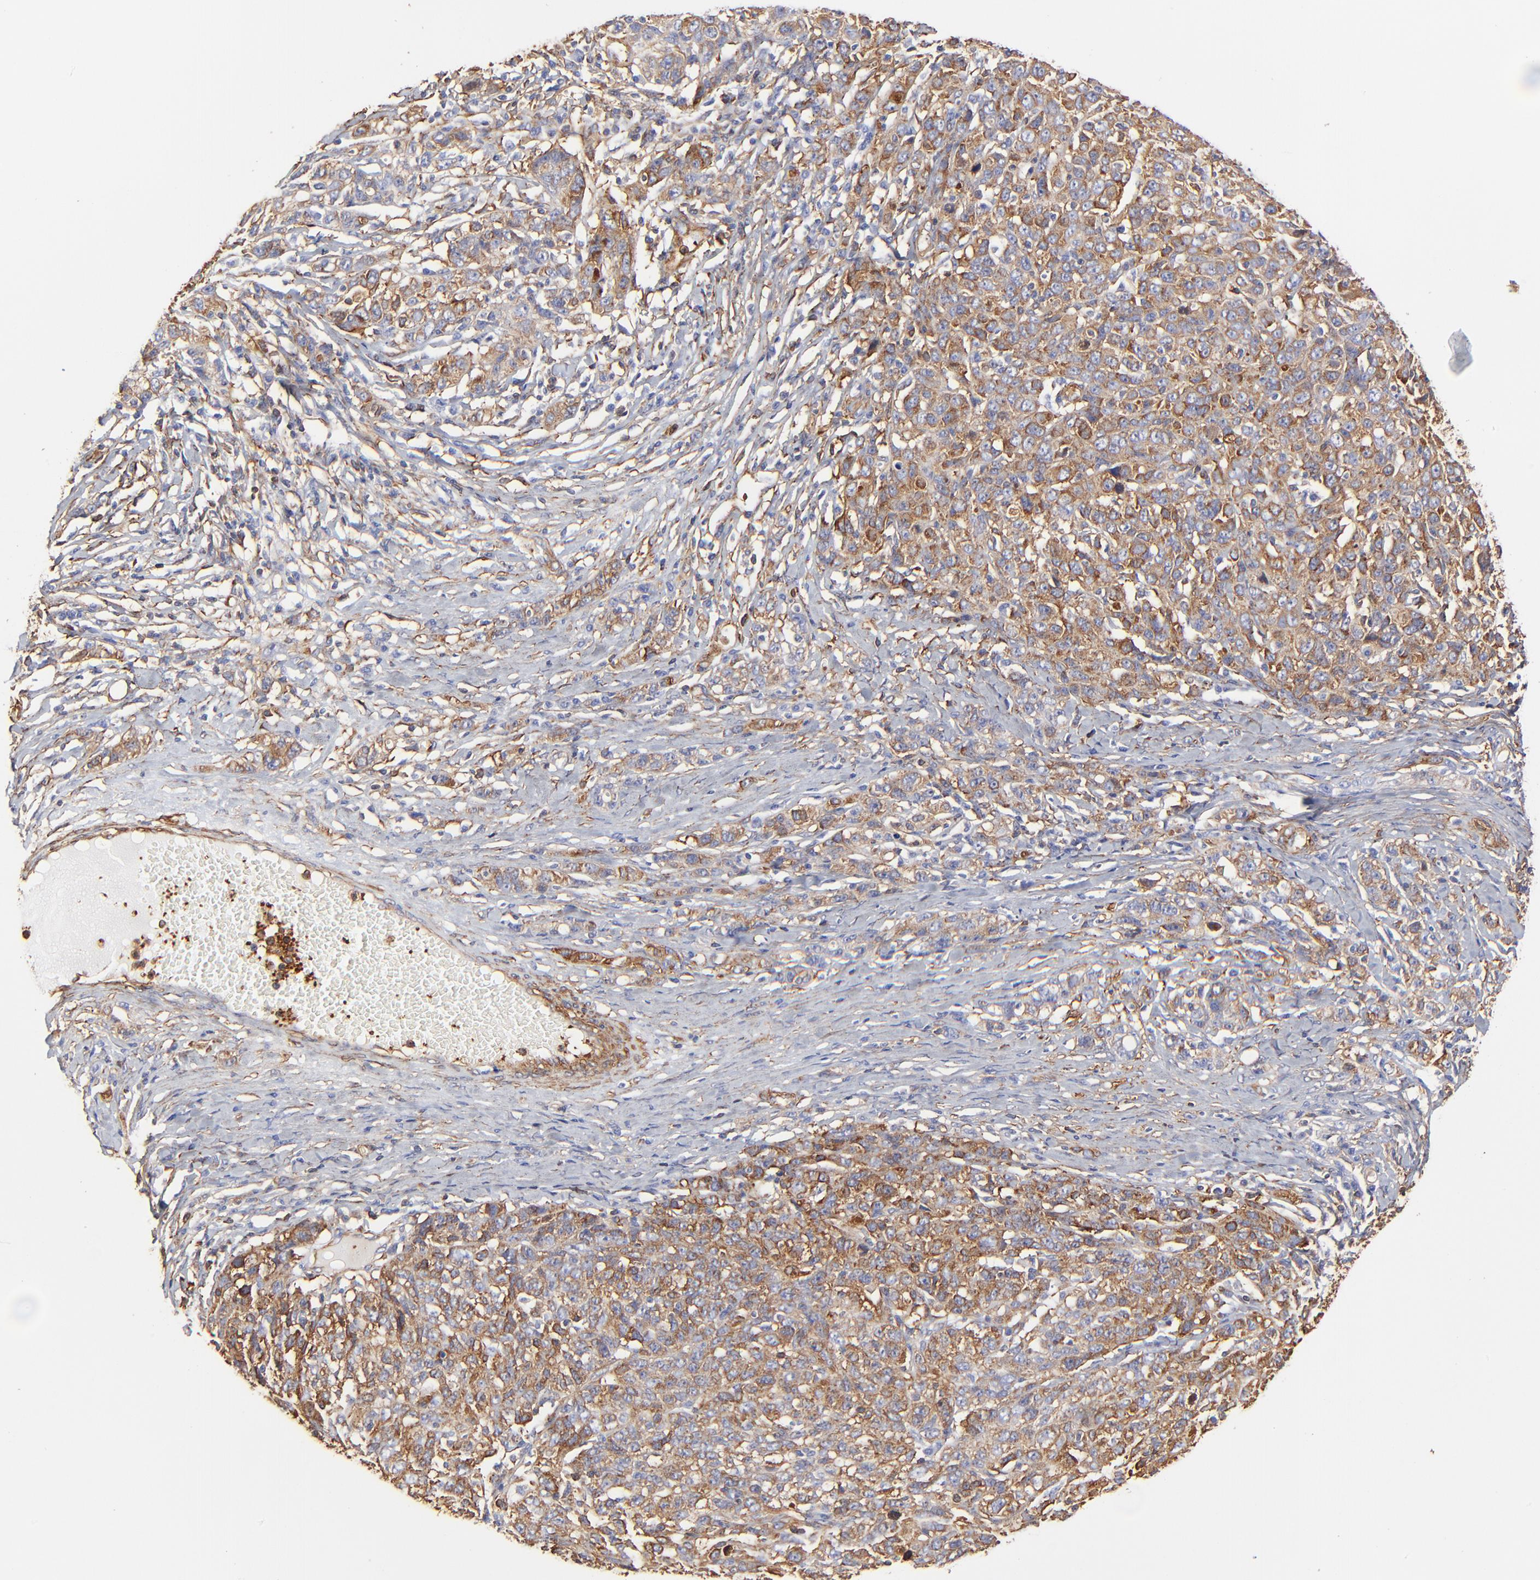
{"staining": {"intensity": "strong", "quantity": ">75%", "location": "cytoplasmic/membranous"}, "tissue": "ovarian cancer", "cell_type": "Tumor cells", "image_type": "cancer", "snomed": [{"axis": "morphology", "description": "Cystadenocarcinoma, serous, NOS"}, {"axis": "topography", "description": "Ovary"}], "caption": "Ovarian cancer (serous cystadenocarcinoma) stained with immunohistochemistry (IHC) demonstrates strong cytoplasmic/membranous expression in approximately >75% of tumor cells. (DAB (3,3'-diaminobenzidine) IHC with brightfield microscopy, high magnification).", "gene": "FLNA", "patient": {"sex": "female", "age": 71}}